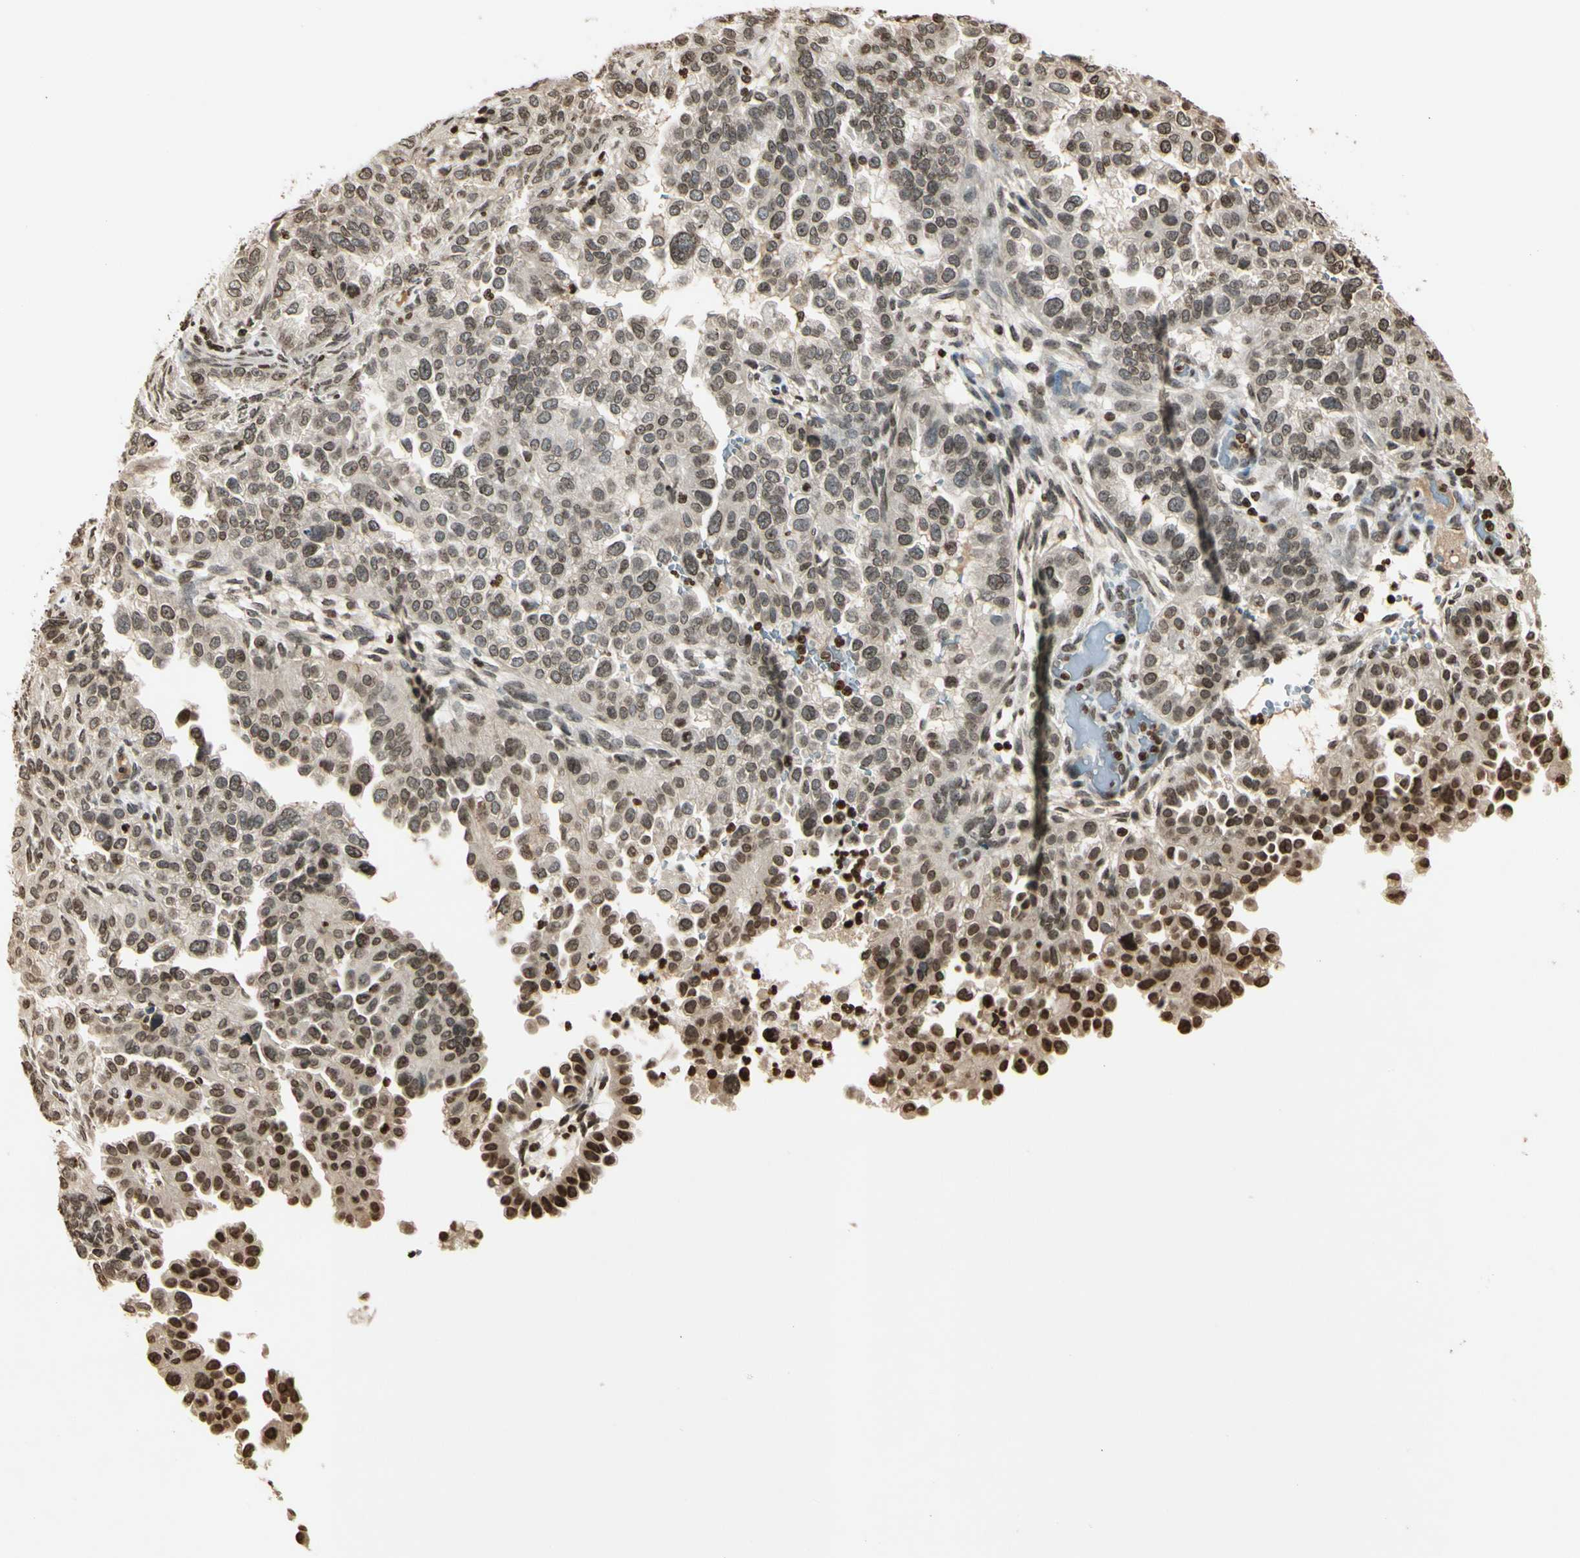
{"staining": {"intensity": "moderate", "quantity": ">75%", "location": "nuclear"}, "tissue": "endometrial cancer", "cell_type": "Tumor cells", "image_type": "cancer", "snomed": [{"axis": "morphology", "description": "Adenocarcinoma, NOS"}, {"axis": "topography", "description": "Endometrium"}], "caption": "Endometrial adenocarcinoma stained with immunohistochemistry shows moderate nuclear expression in about >75% of tumor cells.", "gene": "RORA", "patient": {"sex": "female", "age": 85}}